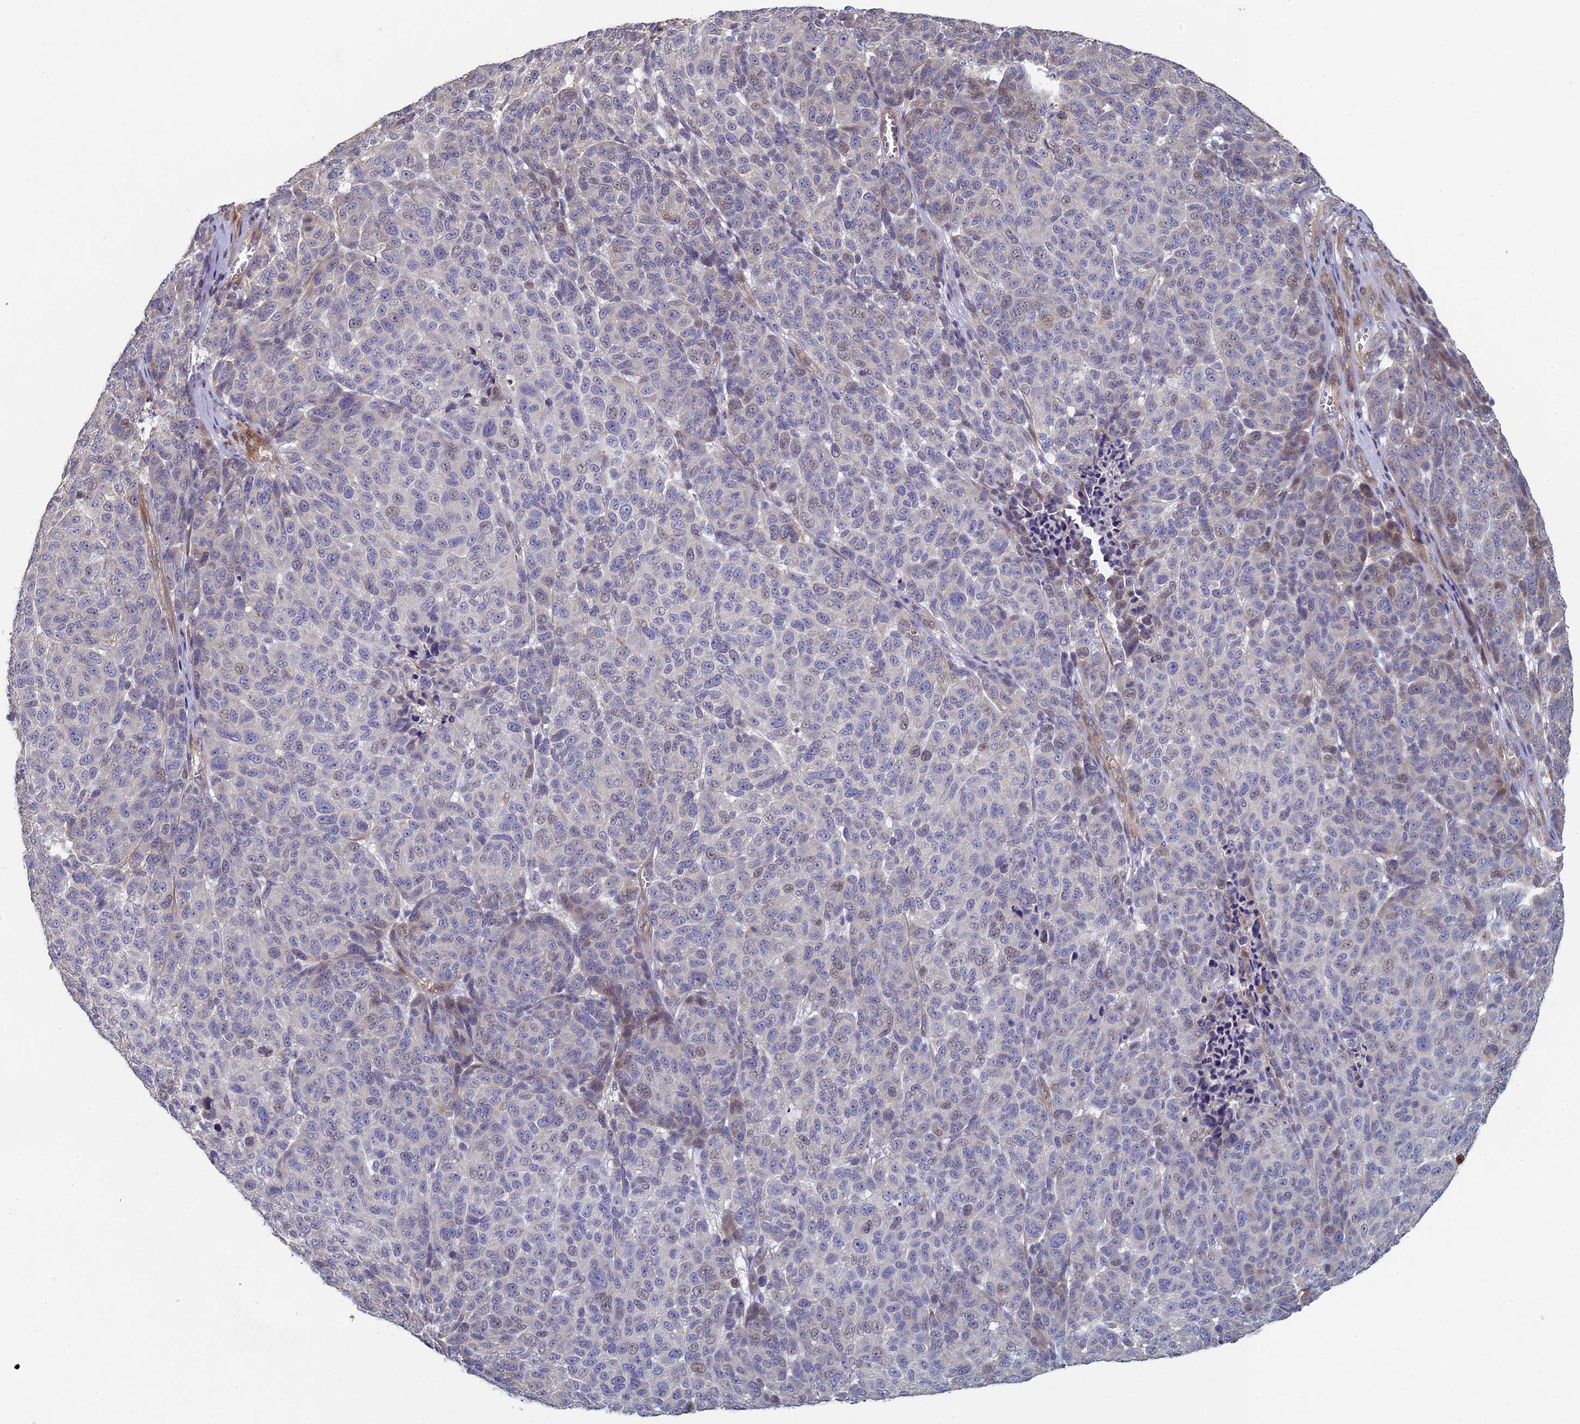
{"staining": {"intensity": "weak", "quantity": "<25%", "location": "nuclear"}, "tissue": "melanoma", "cell_type": "Tumor cells", "image_type": "cancer", "snomed": [{"axis": "morphology", "description": "Malignant melanoma, NOS"}, {"axis": "topography", "description": "Skin"}], "caption": "This histopathology image is of malignant melanoma stained with immunohistochemistry to label a protein in brown with the nuclei are counter-stained blue. There is no positivity in tumor cells. (DAB immunohistochemistry (IHC) with hematoxylin counter stain).", "gene": "DIXDC1", "patient": {"sex": "male", "age": 49}}